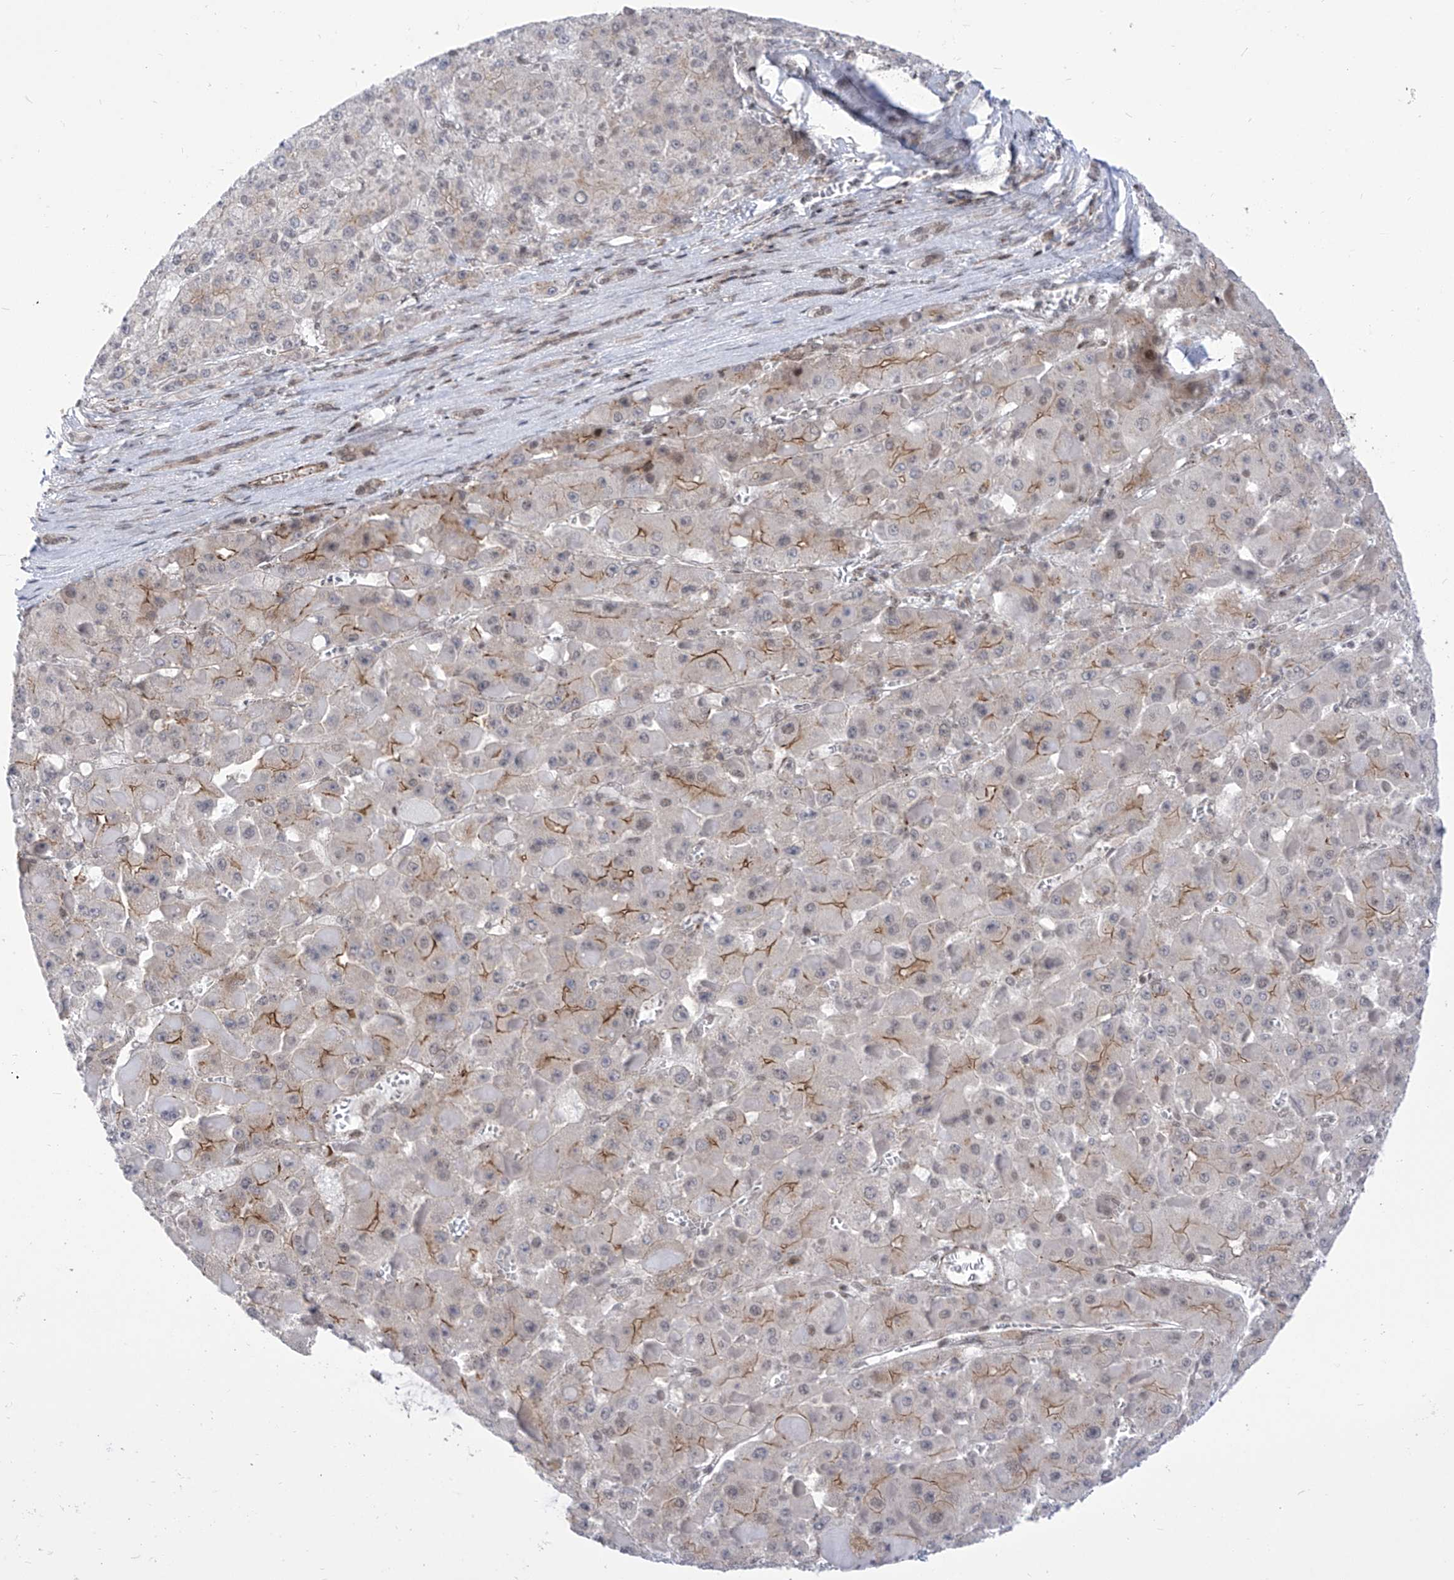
{"staining": {"intensity": "moderate", "quantity": "<25%", "location": "cytoplasmic/membranous"}, "tissue": "liver cancer", "cell_type": "Tumor cells", "image_type": "cancer", "snomed": [{"axis": "morphology", "description": "Carcinoma, Hepatocellular, NOS"}, {"axis": "topography", "description": "Liver"}], "caption": "Human hepatocellular carcinoma (liver) stained with a protein marker exhibits moderate staining in tumor cells.", "gene": "CEP290", "patient": {"sex": "female", "age": 73}}